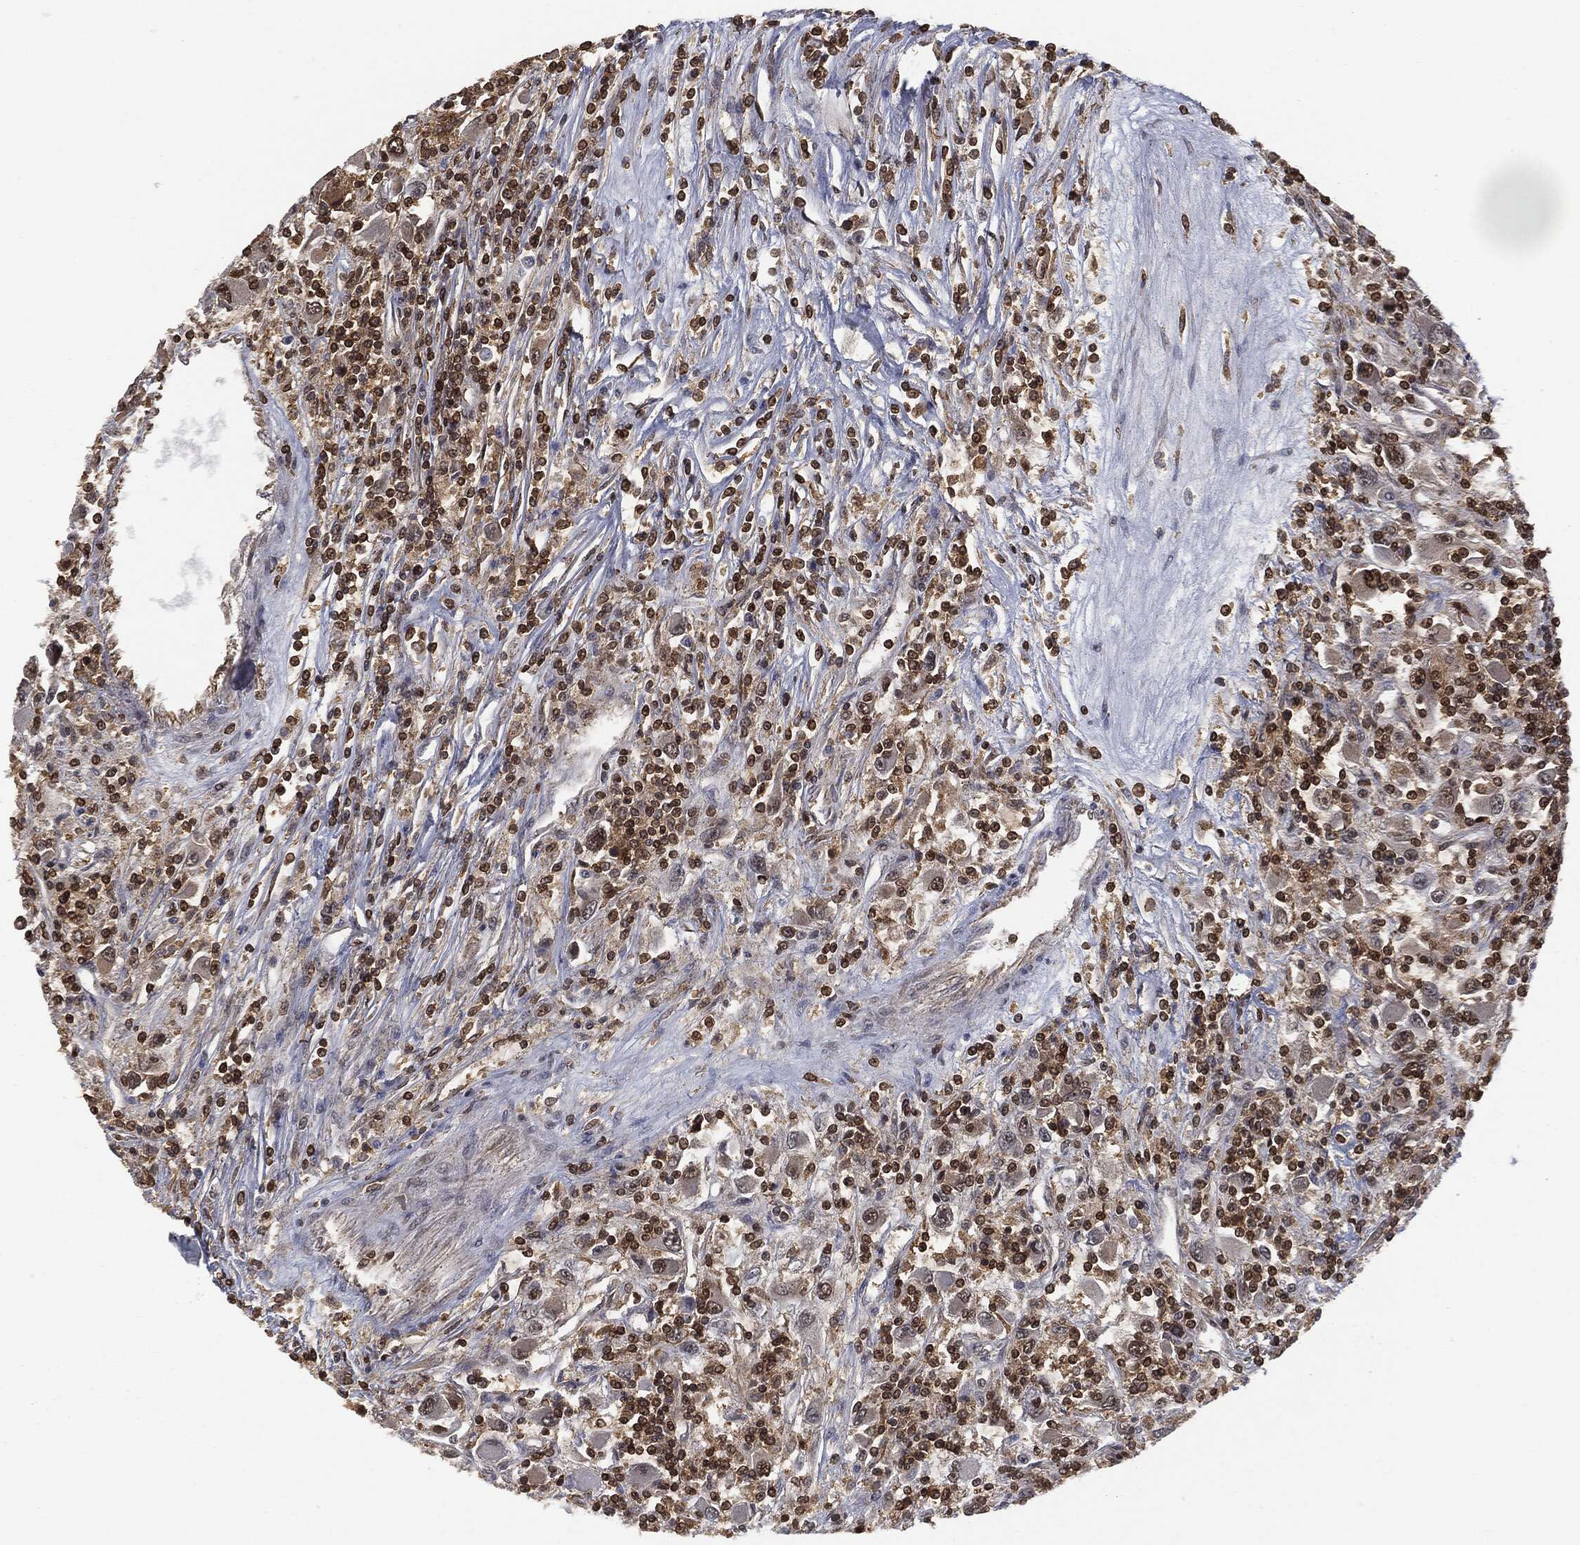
{"staining": {"intensity": "moderate", "quantity": "25%-75%", "location": "cytoplasmic/membranous,nuclear"}, "tissue": "renal cancer", "cell_type": "Tumor cells", "image_type": "cancer", "snomed": [{"axis": "morphology", "description": "Adenocarcinoma, NOS"}, {"axis": "topography", "description": "Kidney"}], "caption": "Adenocarcinoma (renal) stained with a brown dye exhibits moderate cytoplasmic/membranous and nuclear positive staining in about 25%-75% of tumor cells.", "gene": "PSMB10", "patient": {"sex": "female", "age": 67}}